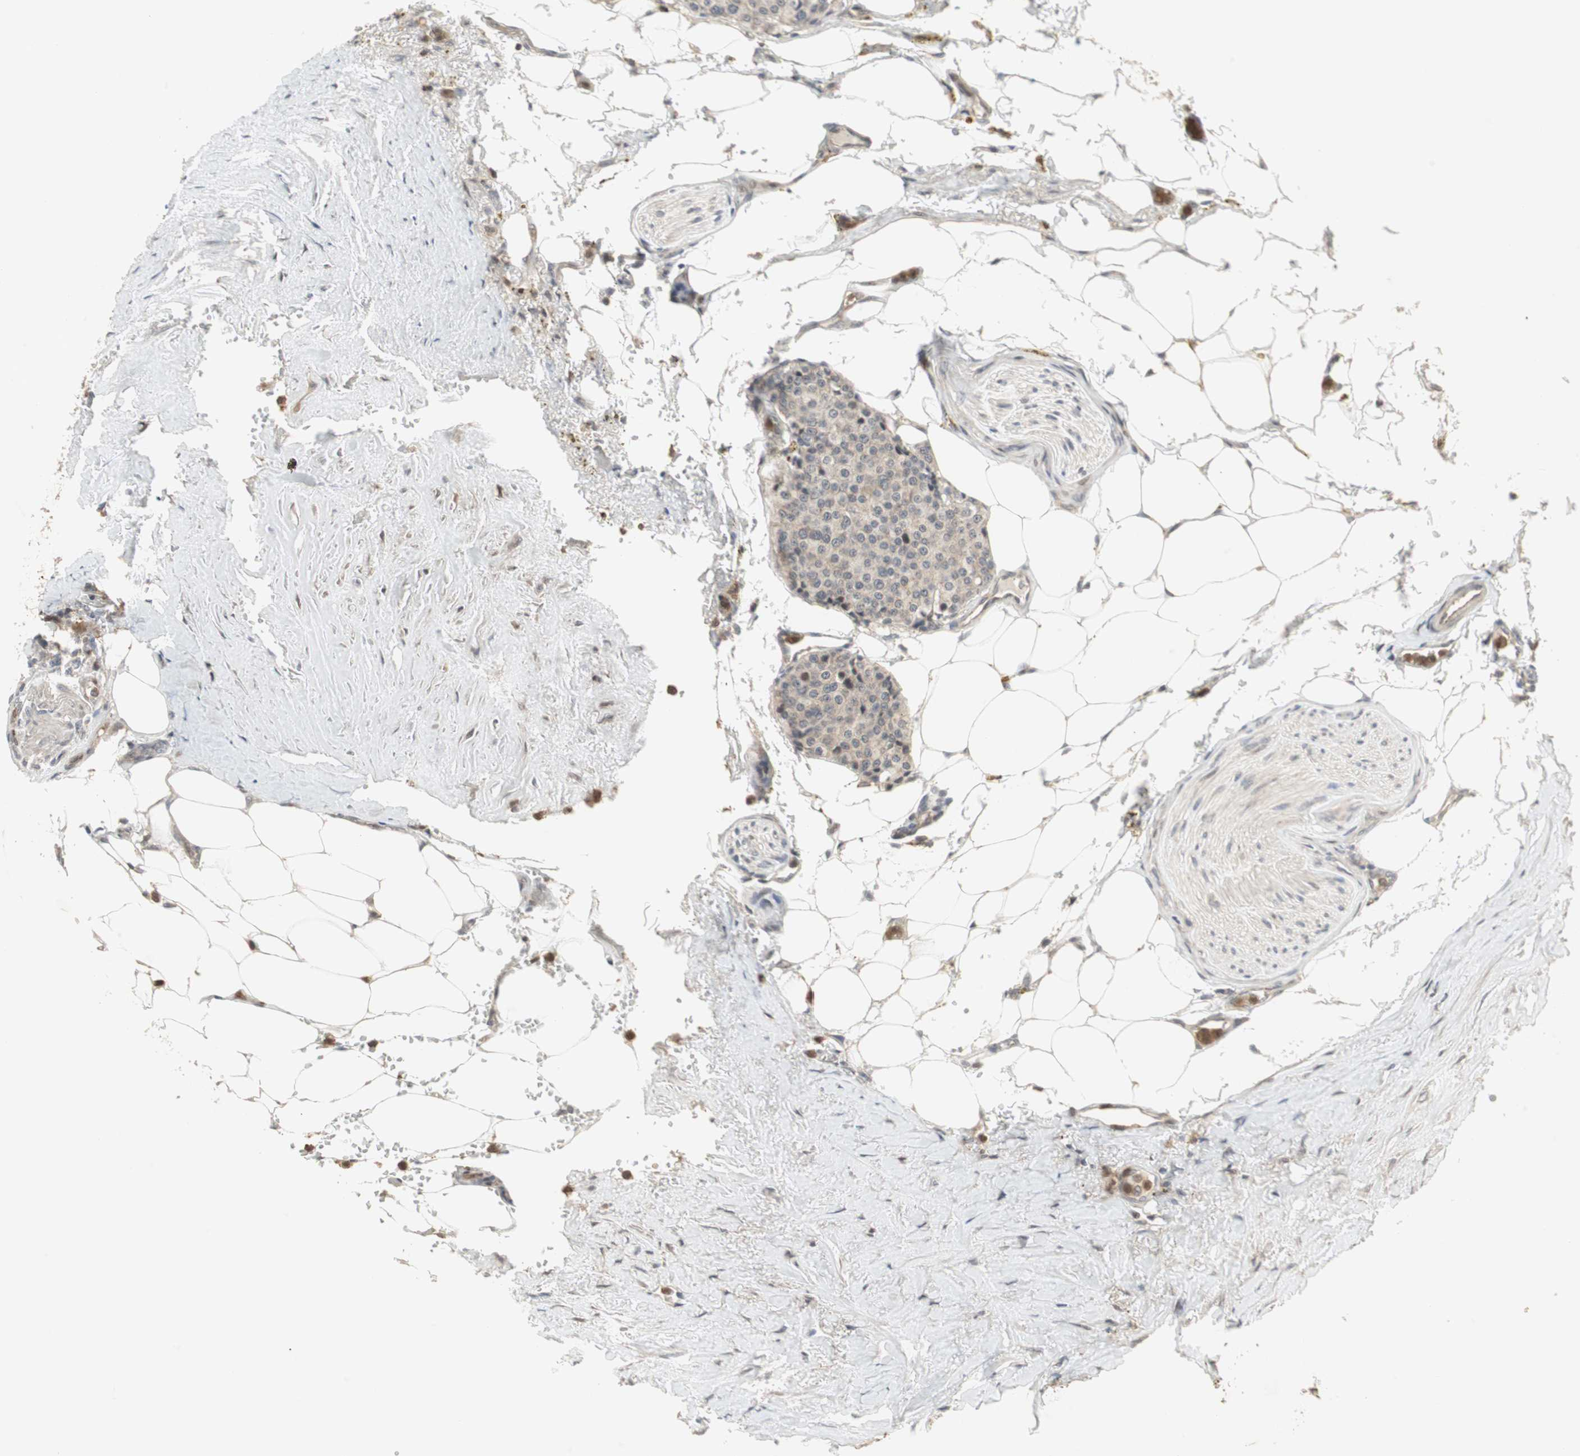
{"staining": {"intensity": "weak", "quantity": "<25%", "location": "nuclear"}, "tissue": "carcinoid", "cell_type": "Tumor cells", "image_type": "cancer", "snomed": [{"axis": "morphology", "description": "Carcinoid, malignant, NOS"}, {"axis": "topography", "description": "Colon"}], "caption": "IHC histopathology image of carcinoid (malignant) stained for a protein (brown), which displays no staining in tumor cells.", "gene": "SNX4", "patient": {"sex": "female", "age": 61}}